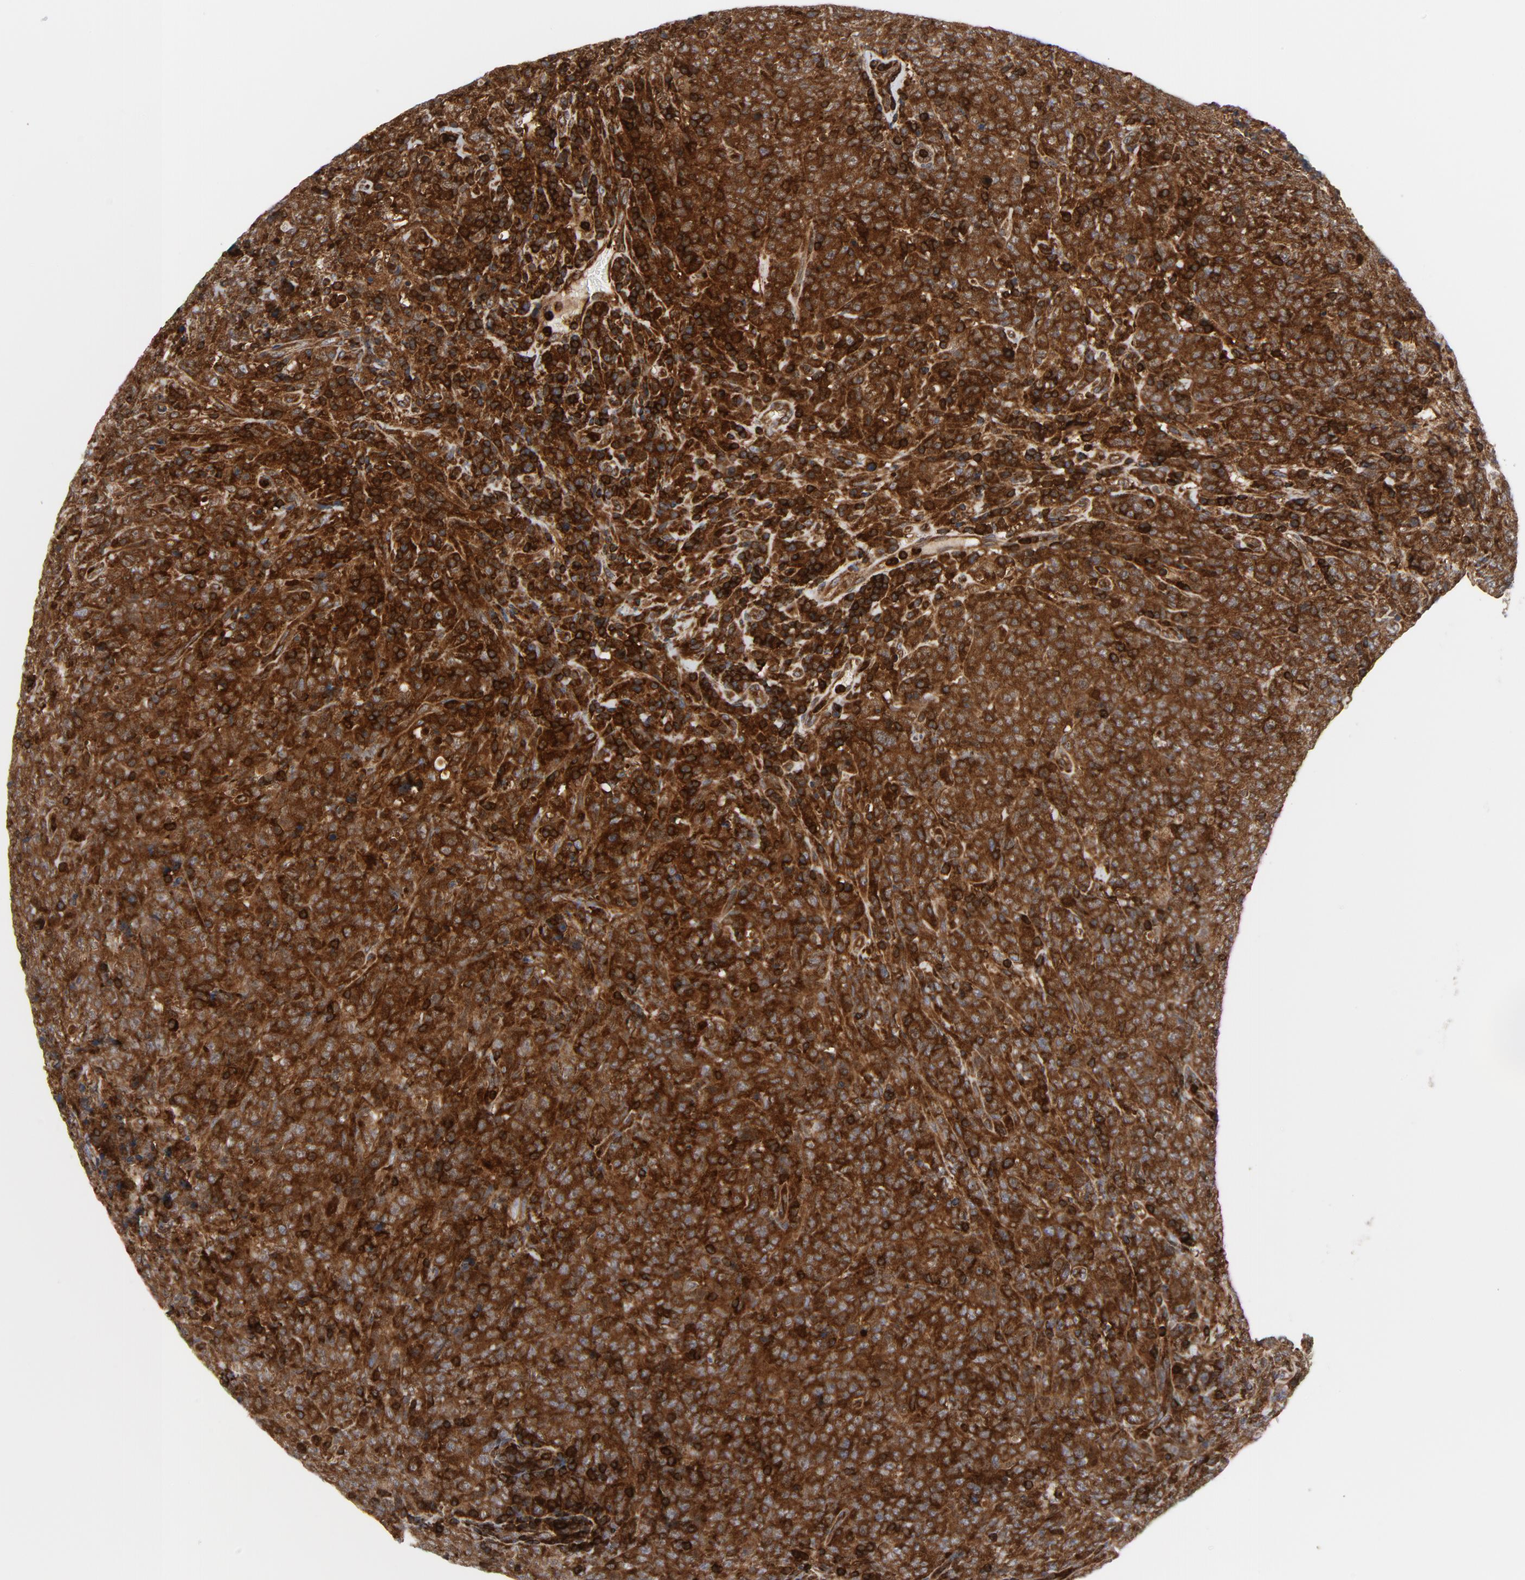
{"staining": {"intensity": "strong", "quantity": ">75%", "location": "cytoplasmic/membranous"}, "tissue": "lymphoma", "cell_type": "Tumor cells", "image_type": "cancer", "snomed": [{"axis": "morphology", "description": "Malignant lymphoma, non-Hodgkin's type, High grade"}, {"axis": "topography", "description": "Tonsil"}], "caption": "Immunohistochemical staining of malignant lymphoma, non-Hodgkin's type (high-grade) reveals strong cytoplasmic/membranous protein expression in approximately >75% of tumor cells.", "gene": "YES1", "patient": {"sex": "female", "age": 36}}